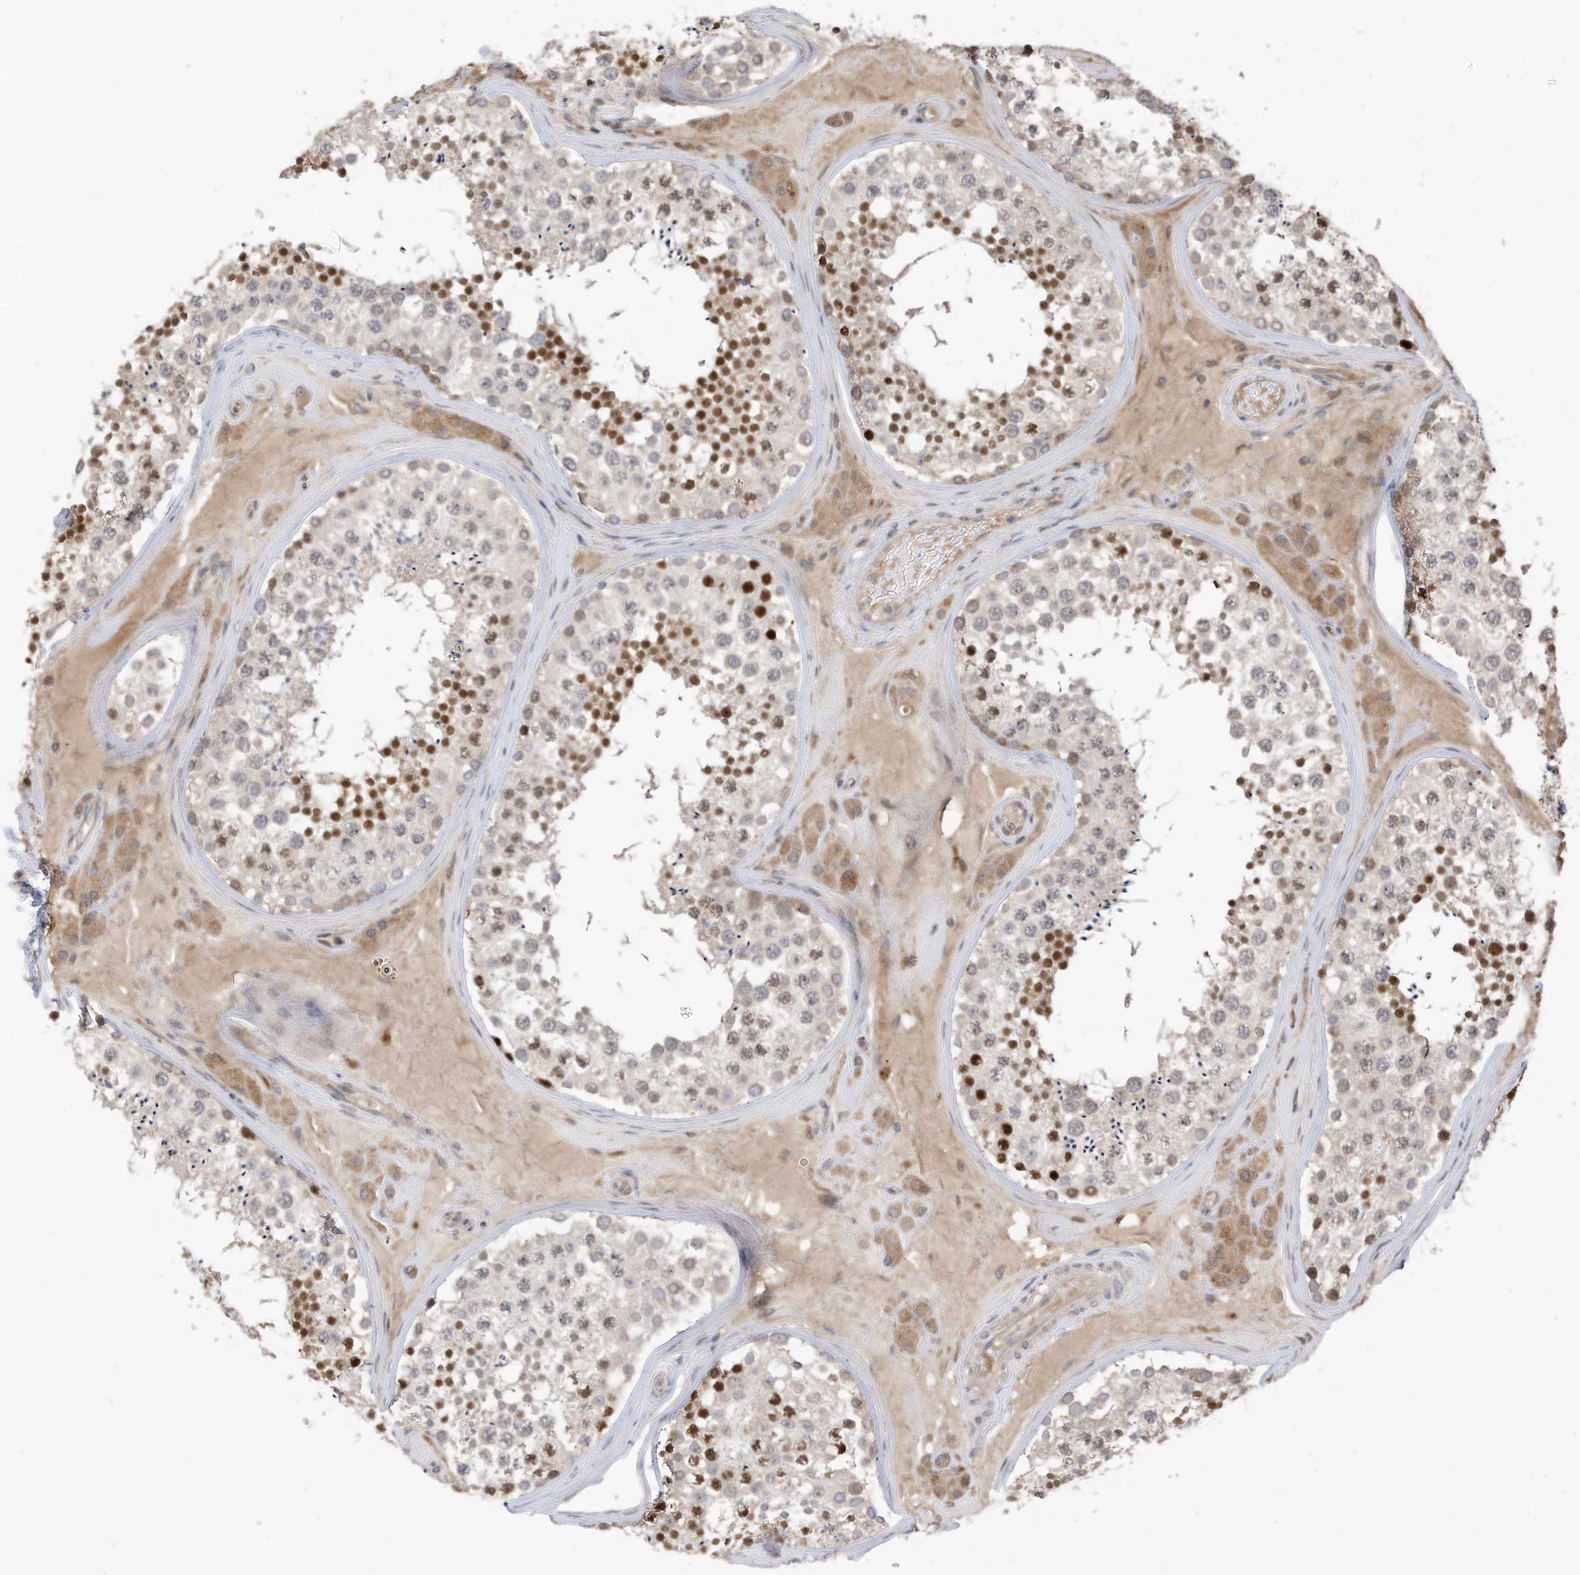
{"staining": {"intensity": "strong", "quantity": "25%-75%", "location": "nuclear"}, "tissue": "testis", "cell_type": "Cells in seminiferous ducts", "image_type": "normal", "snomed": [{"axis": "morphology", "description": "Normal tissue, NOS"}, {"axis": "topography", "description": "Testis"}], "caption": "DAB (3,3'-diaminobenzidine) immunohistochemical staining of unremarkable human testis reveals strong nuclear protein staining in about 25%-75% of cells in seminiferous ducts.", "gene": "REC8", "patient": {"sex": "male", "age": 46}}